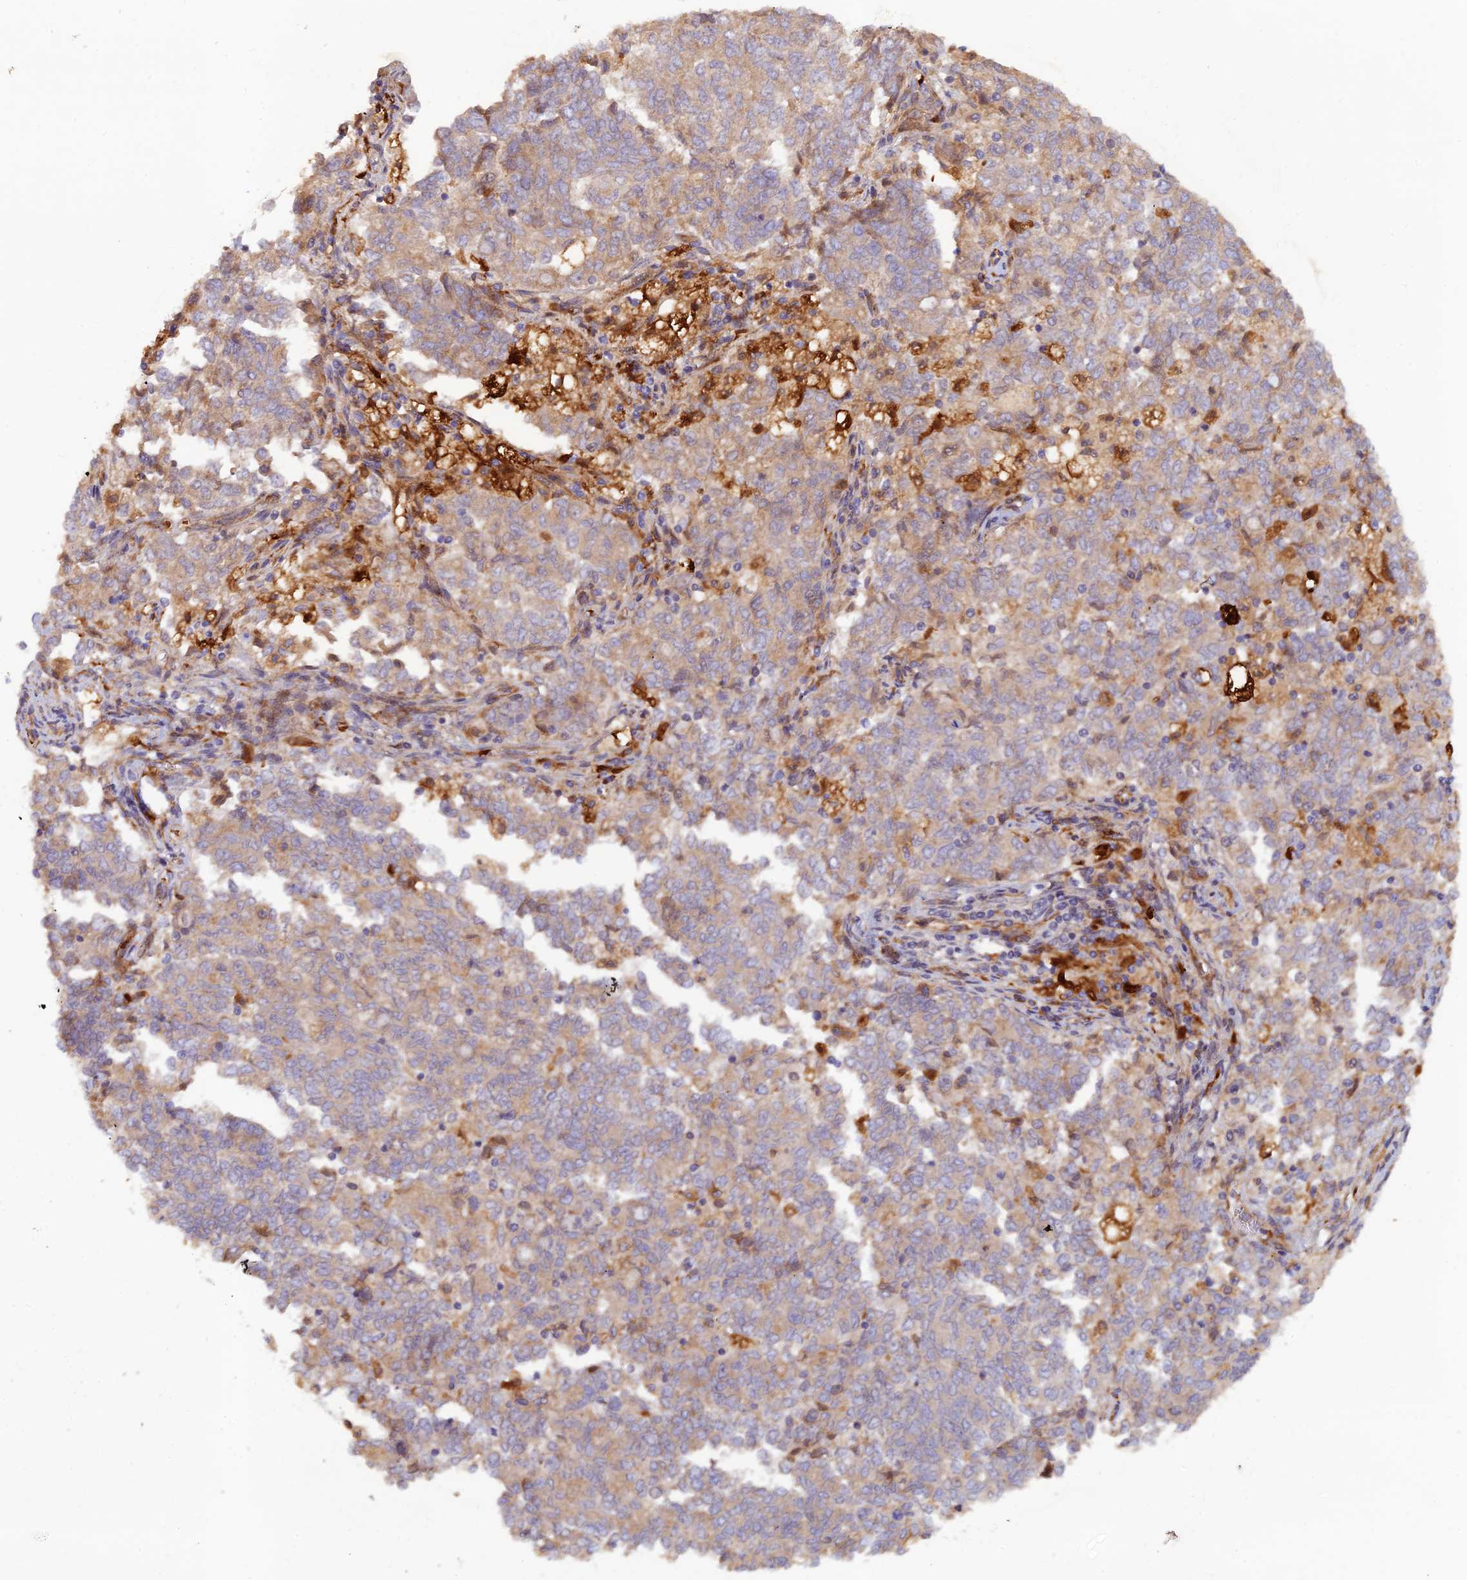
{"staining": {"intensity": "weak", "quantity": "25%-75%", "location": "cytoplasmic/membranous"}, "tissue": "endometrial cancer", "cell_type": "Tumor cells", "image_type": "cancer", "snomed": [{"axis": "morphology", "description": "Adenocarcinoma, NOS"}, {"axis": "topography", "description": "Endometrium"}], "caption": "Immunohistochemical staining of human adenocarcinoma (endometrial) reveals low levels of weak cytoplasmic/membranous staining in about 25%-75% of tumor cells. The staining was performed using DAB (3,3'-diaminobenzidine), with brown indicating positive protein expression. Nuclei are stained blue with hematoxylin.", "gene": "GMCL1", "patient": {"sex": "female", "age": 80}}